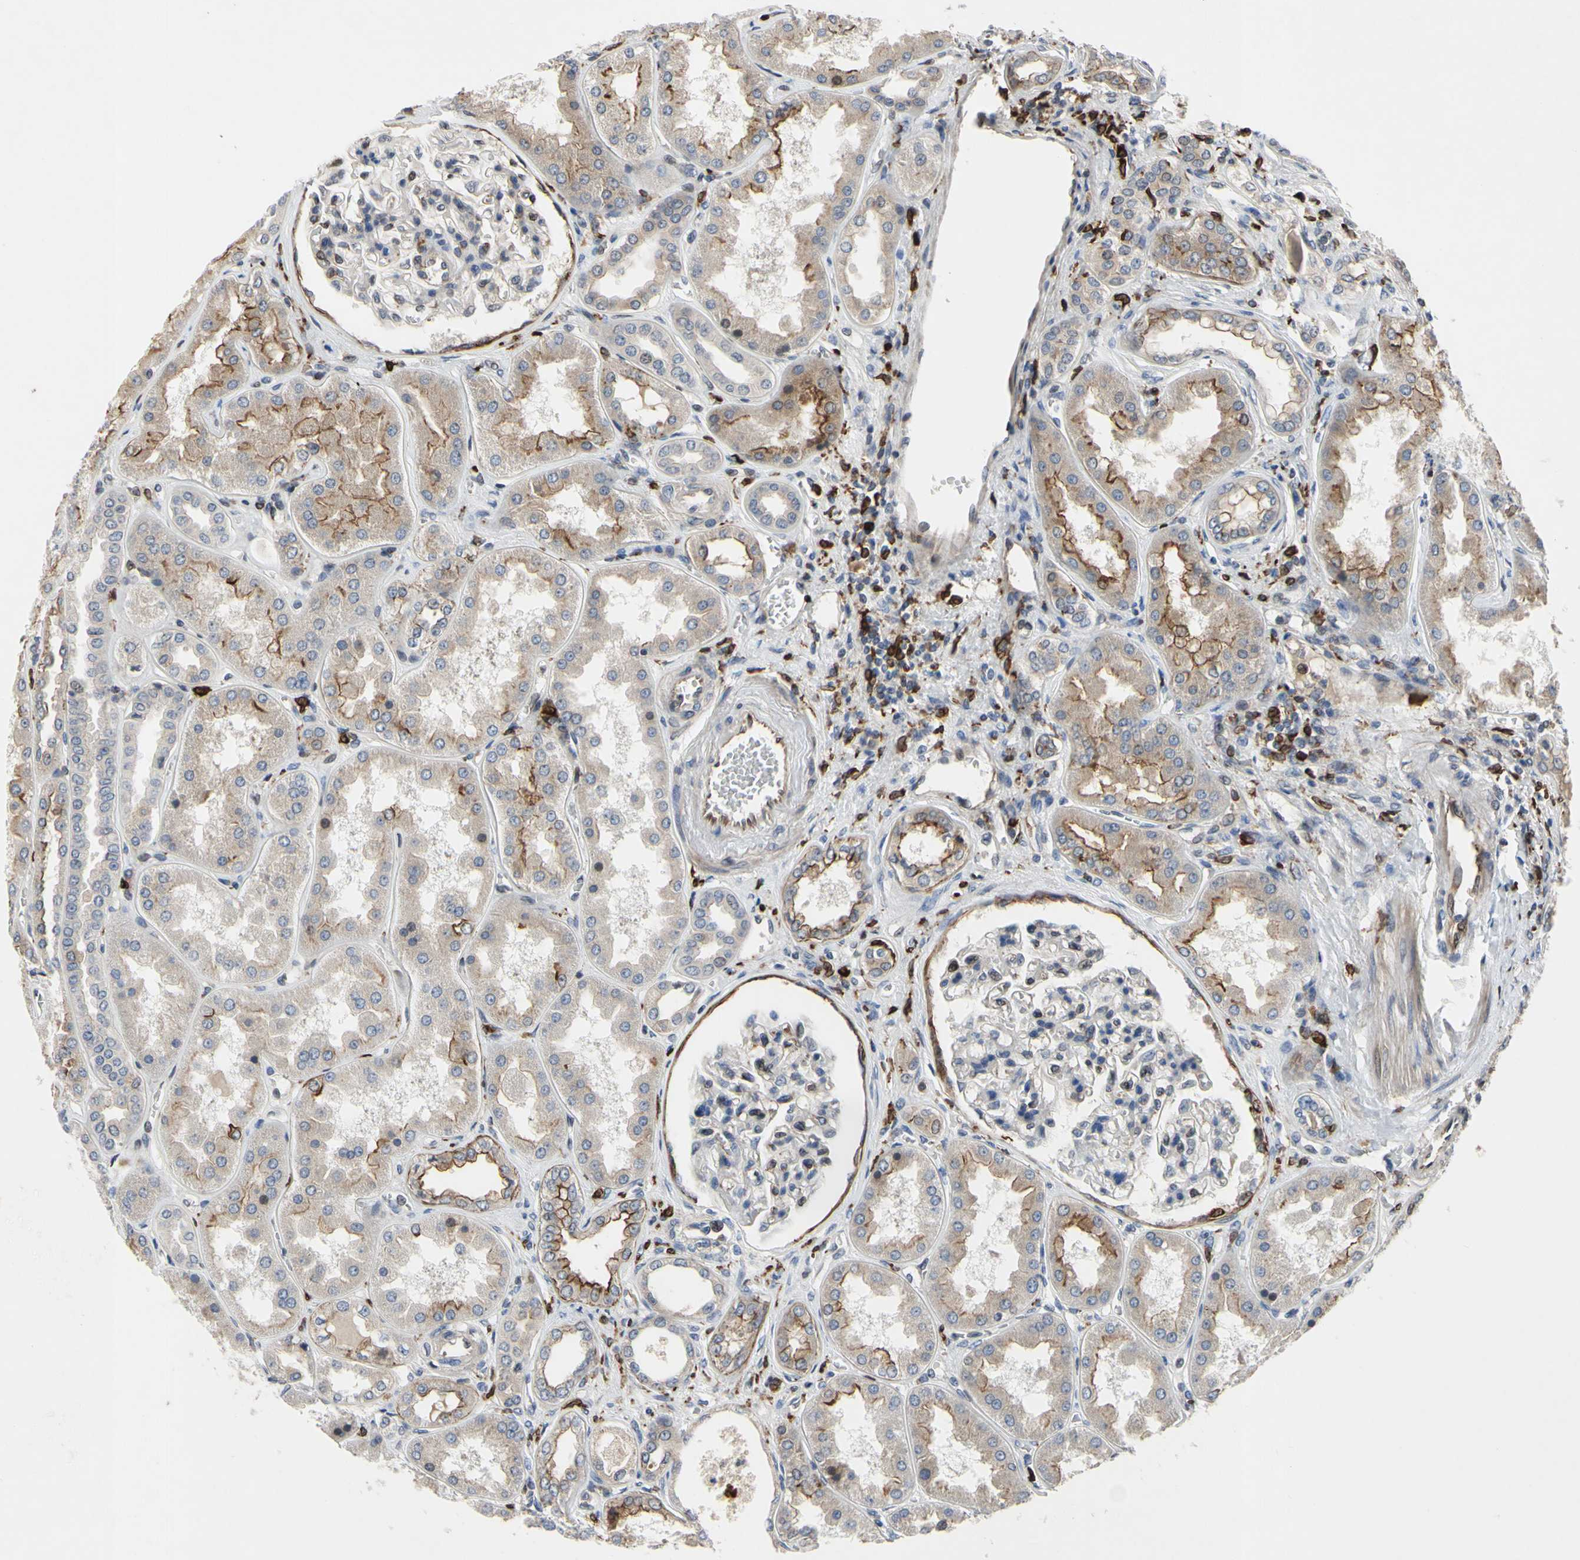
{"staining": {"intensity": "weak", "quantity": "<25%", "location": "cytoplasmic/membranous,nuclear"}, "tissue": "kidney", "cell_type": "Cells in glomeruli", "image_type": "normal", "snomed": [{"axis": "morphology", "description": "Normal tissue, NOS"}, {"axis": "topography", "description": "Kidney"}], "caption": "There is no significant expression in cells in glomeruli of kidney. The staining was performed using DAB (3,3'-diaminobenzidine) to visualize the protein expression in brown, while the nuclei were stained in blue with hematoxylin (Magnification: 20x).", "gene": "PLXNA2", "patient": {"sex": "female", "age": 56}}